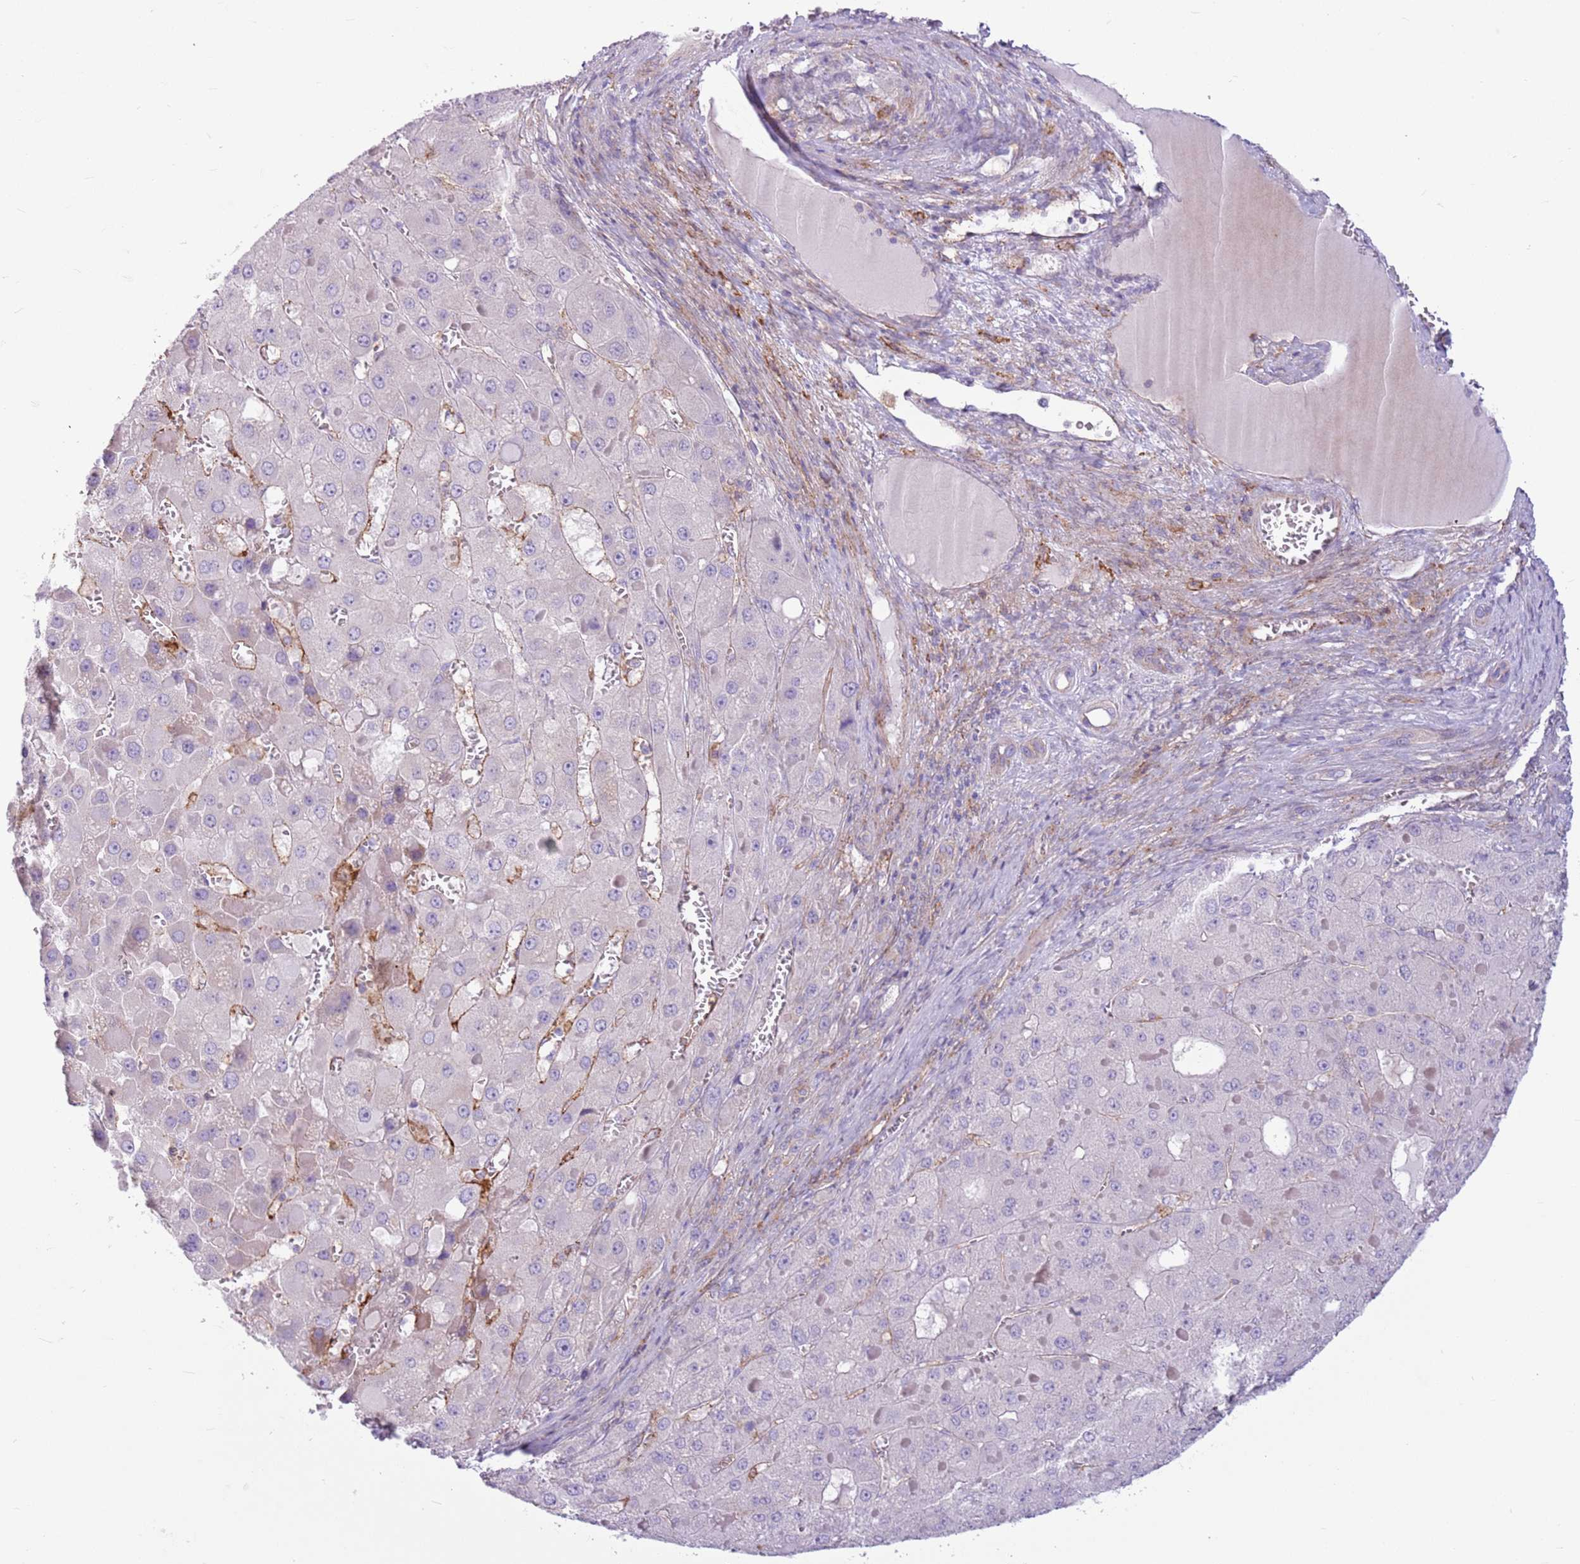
{"staining": {"intensity": "negative", "quantity": "none", "location": "none"}, "tissue": "liver cancer", "cell_type": "Tumor cells", "image_type": "cancer", "snomed": [{"axis": "morphology", "description": "Carcinoma, Hepatocellular, NOS"}, {"axis": "topography", "description": "Liver"}], "caption": "DAB immunohistochemical staining of liver cancer demonstrates no significant expression in tumor cells.", "gene": "SNX6", "patient": {"sex": "female", "age": 73}}